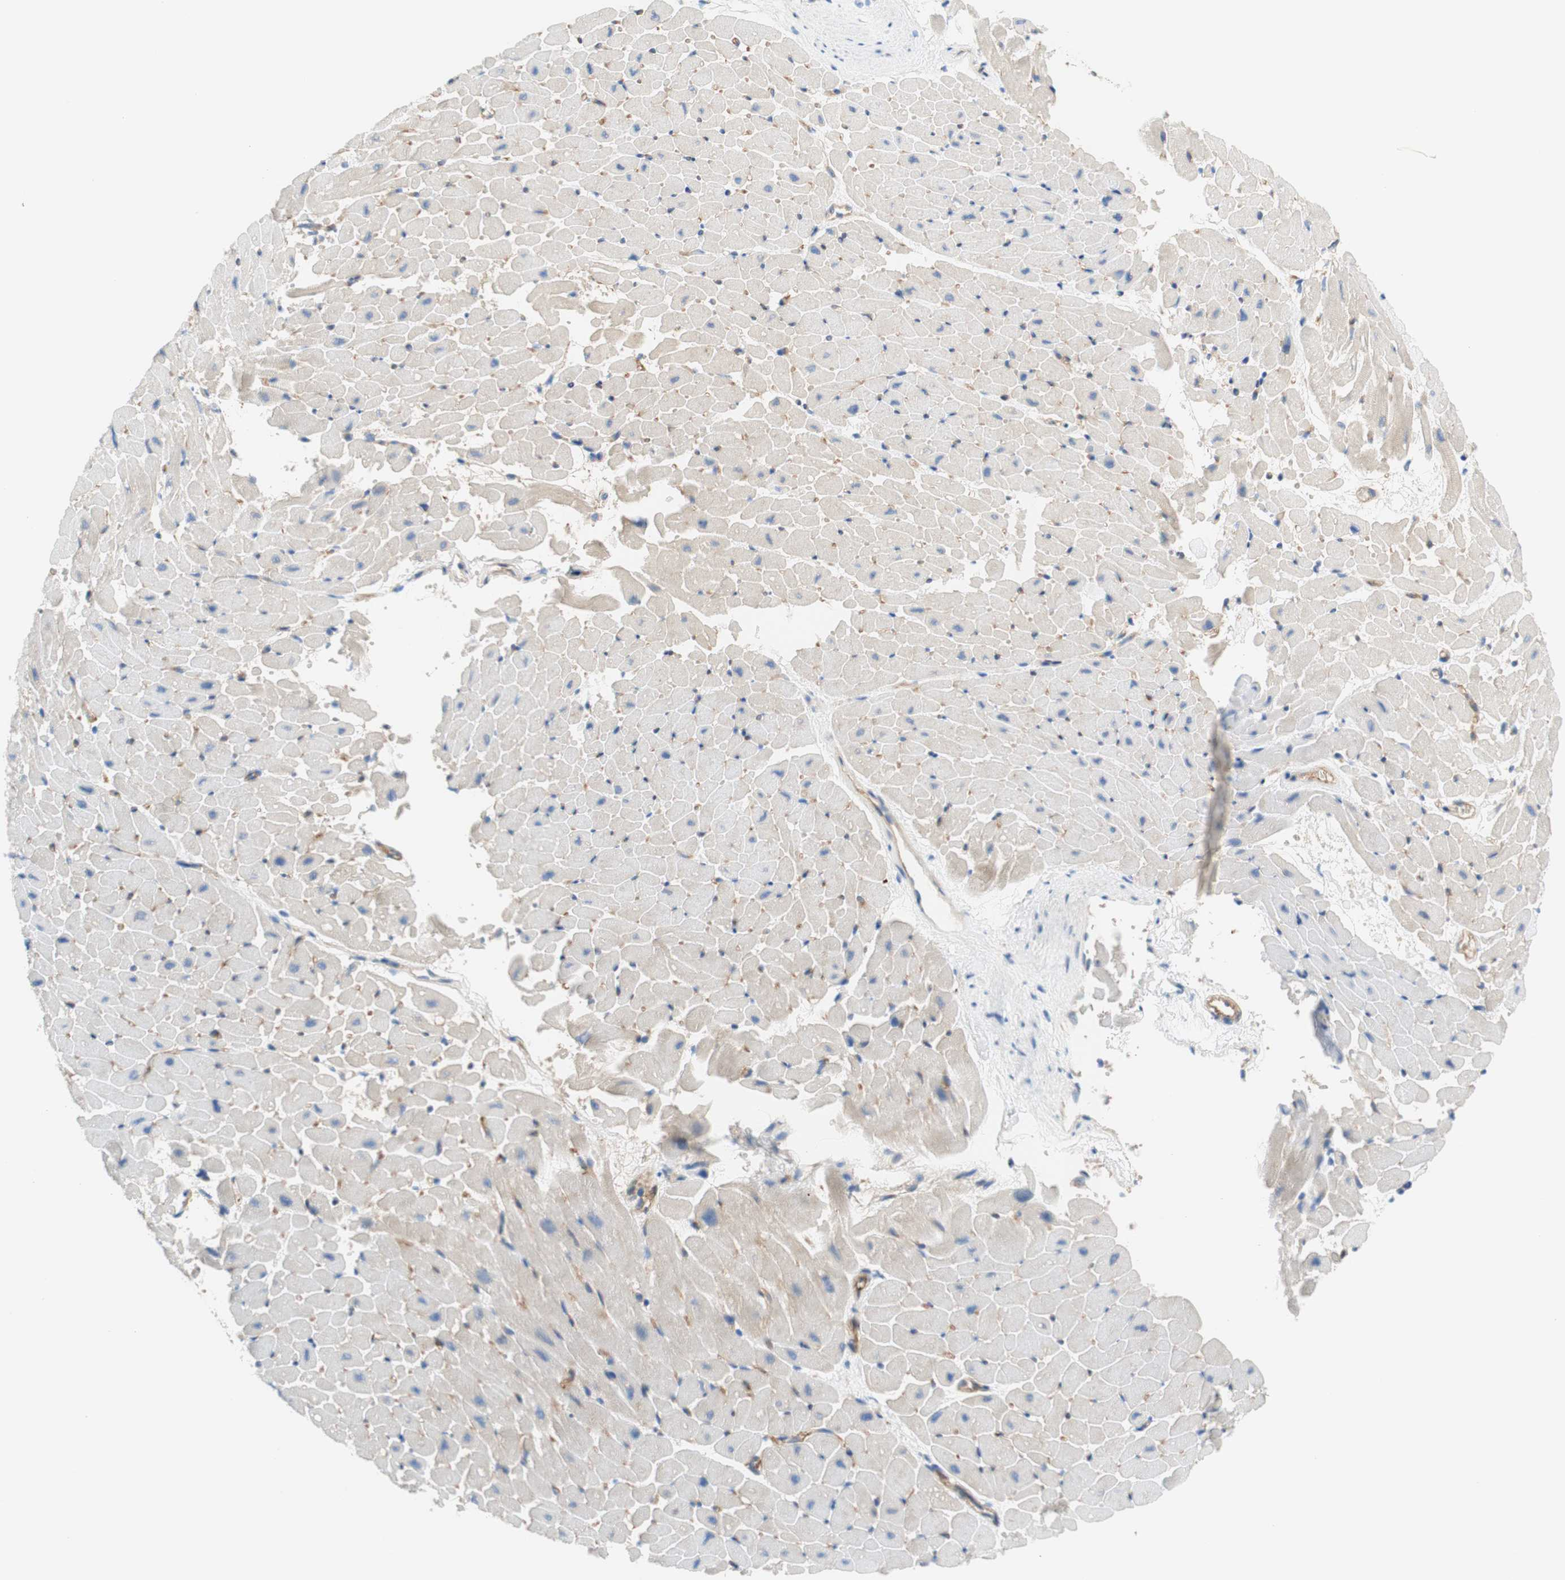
{"staining": {"intensity": "weak", "quantity": "<25%", "location": "cytoplasmic/membranous"}, "tissue": "heart muscle", "cell_type": "Cardiomyocytes", "image_type": "normal", "snomed": [{"axis": "morphology", "description": "Normal tissue, NOS"}, {"axis": "topography", "description": "Heart"}], "caption": "This is an IHC histopathology image of normal heart muscle. There is no expression in cardiomyocytes.", "gene": "STOM", "patient": {"sex": "male", "age": 45}}